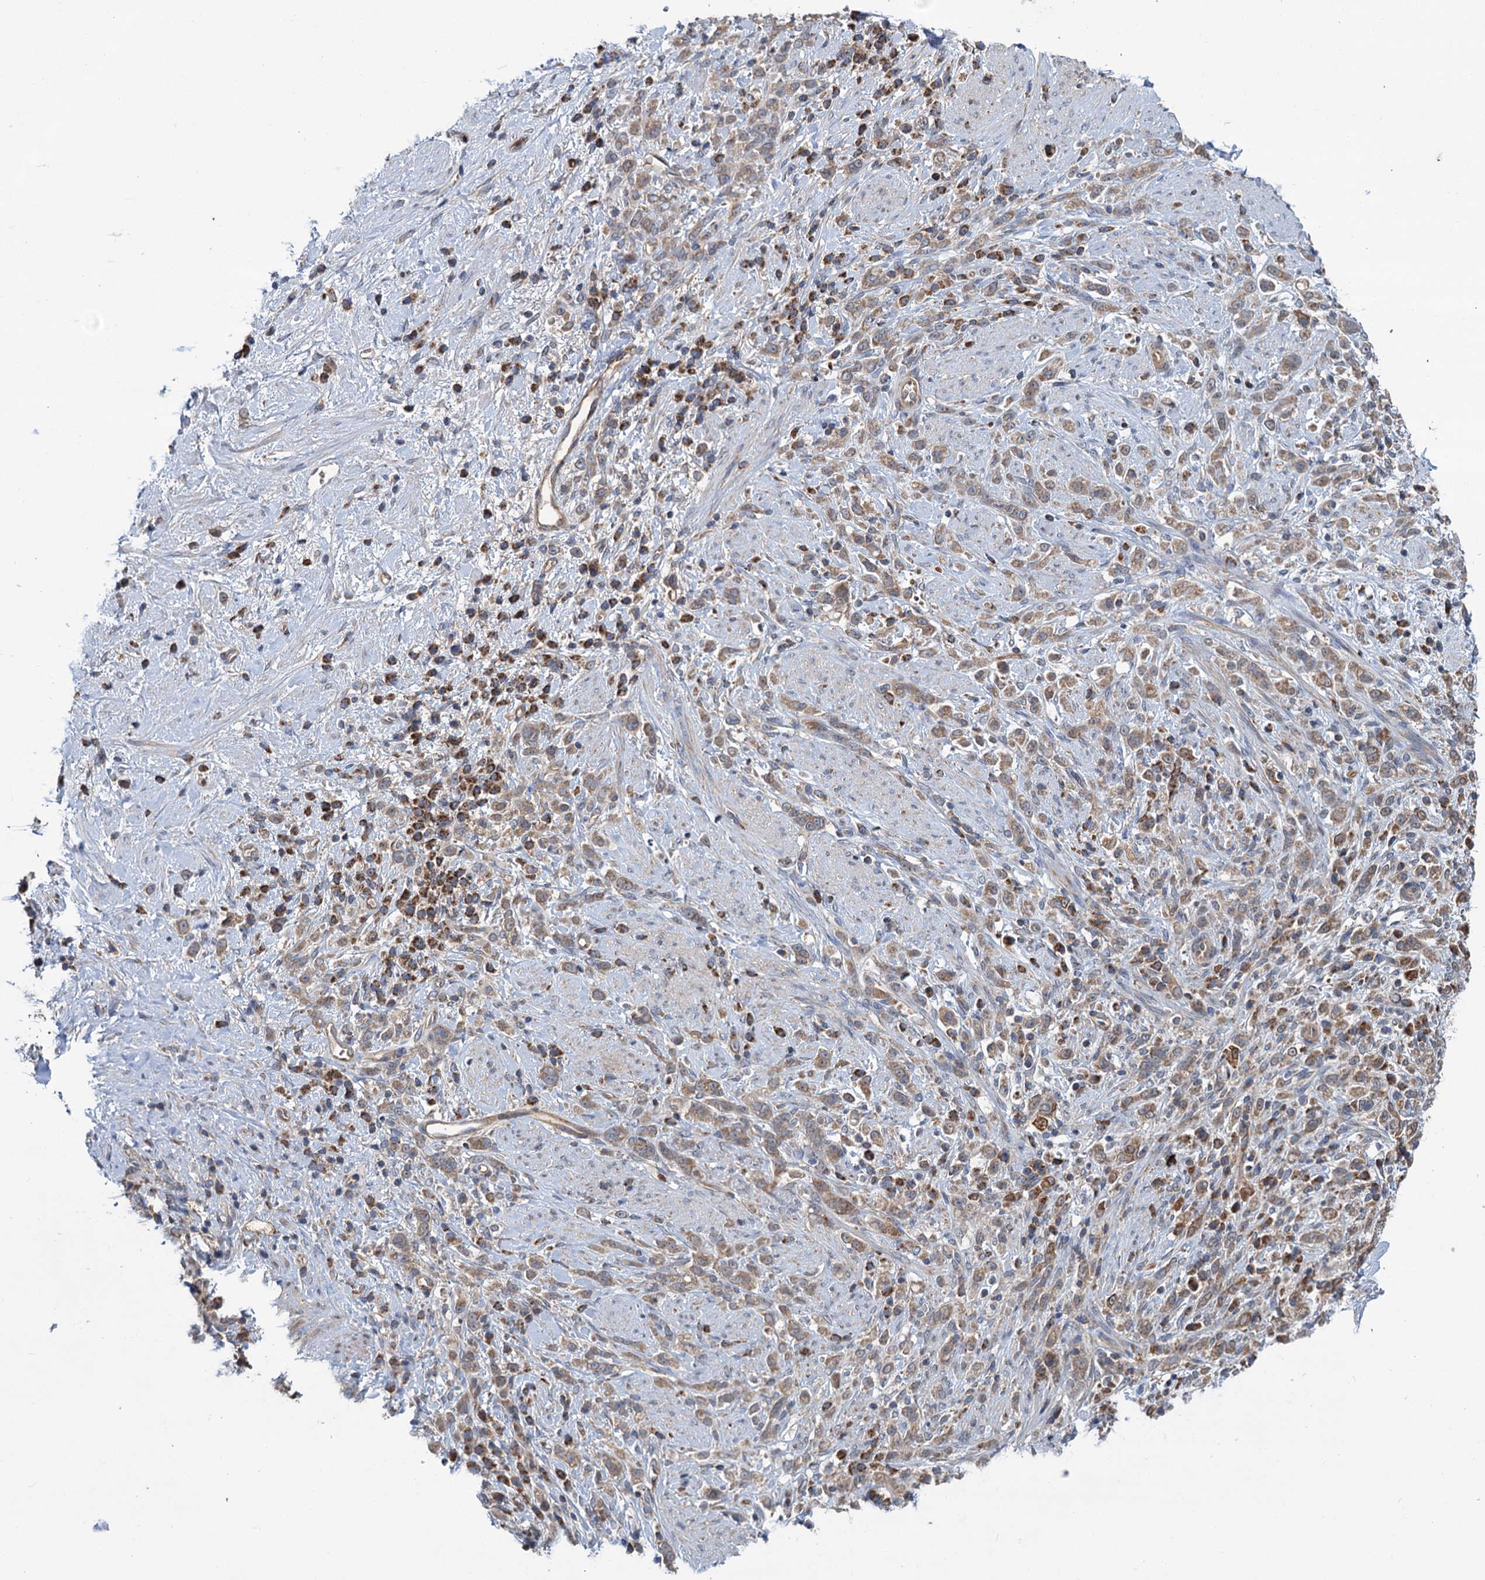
{"staining": {"intensity": "weak", "quantity": ">75%", "location": "cytoplasmic/membranous"}, "tissue": "stomach cancer", "cell_type": "Tumor cells", "image_type": "cancer", "snomed": [{"axis": "morphology", "description": "Adenocarcinoma, NOS"}, {"axis": "topography", "description": "Stomach"}], "caption": "Weak cytoplasmic/membranous staining for a protein is identified in about >75% of tumor cells of stomach adenocarcinoma using immunohistochemistry.", "gene": "DYNC2H1", "patient": {"sex": "female", "age": 60}}